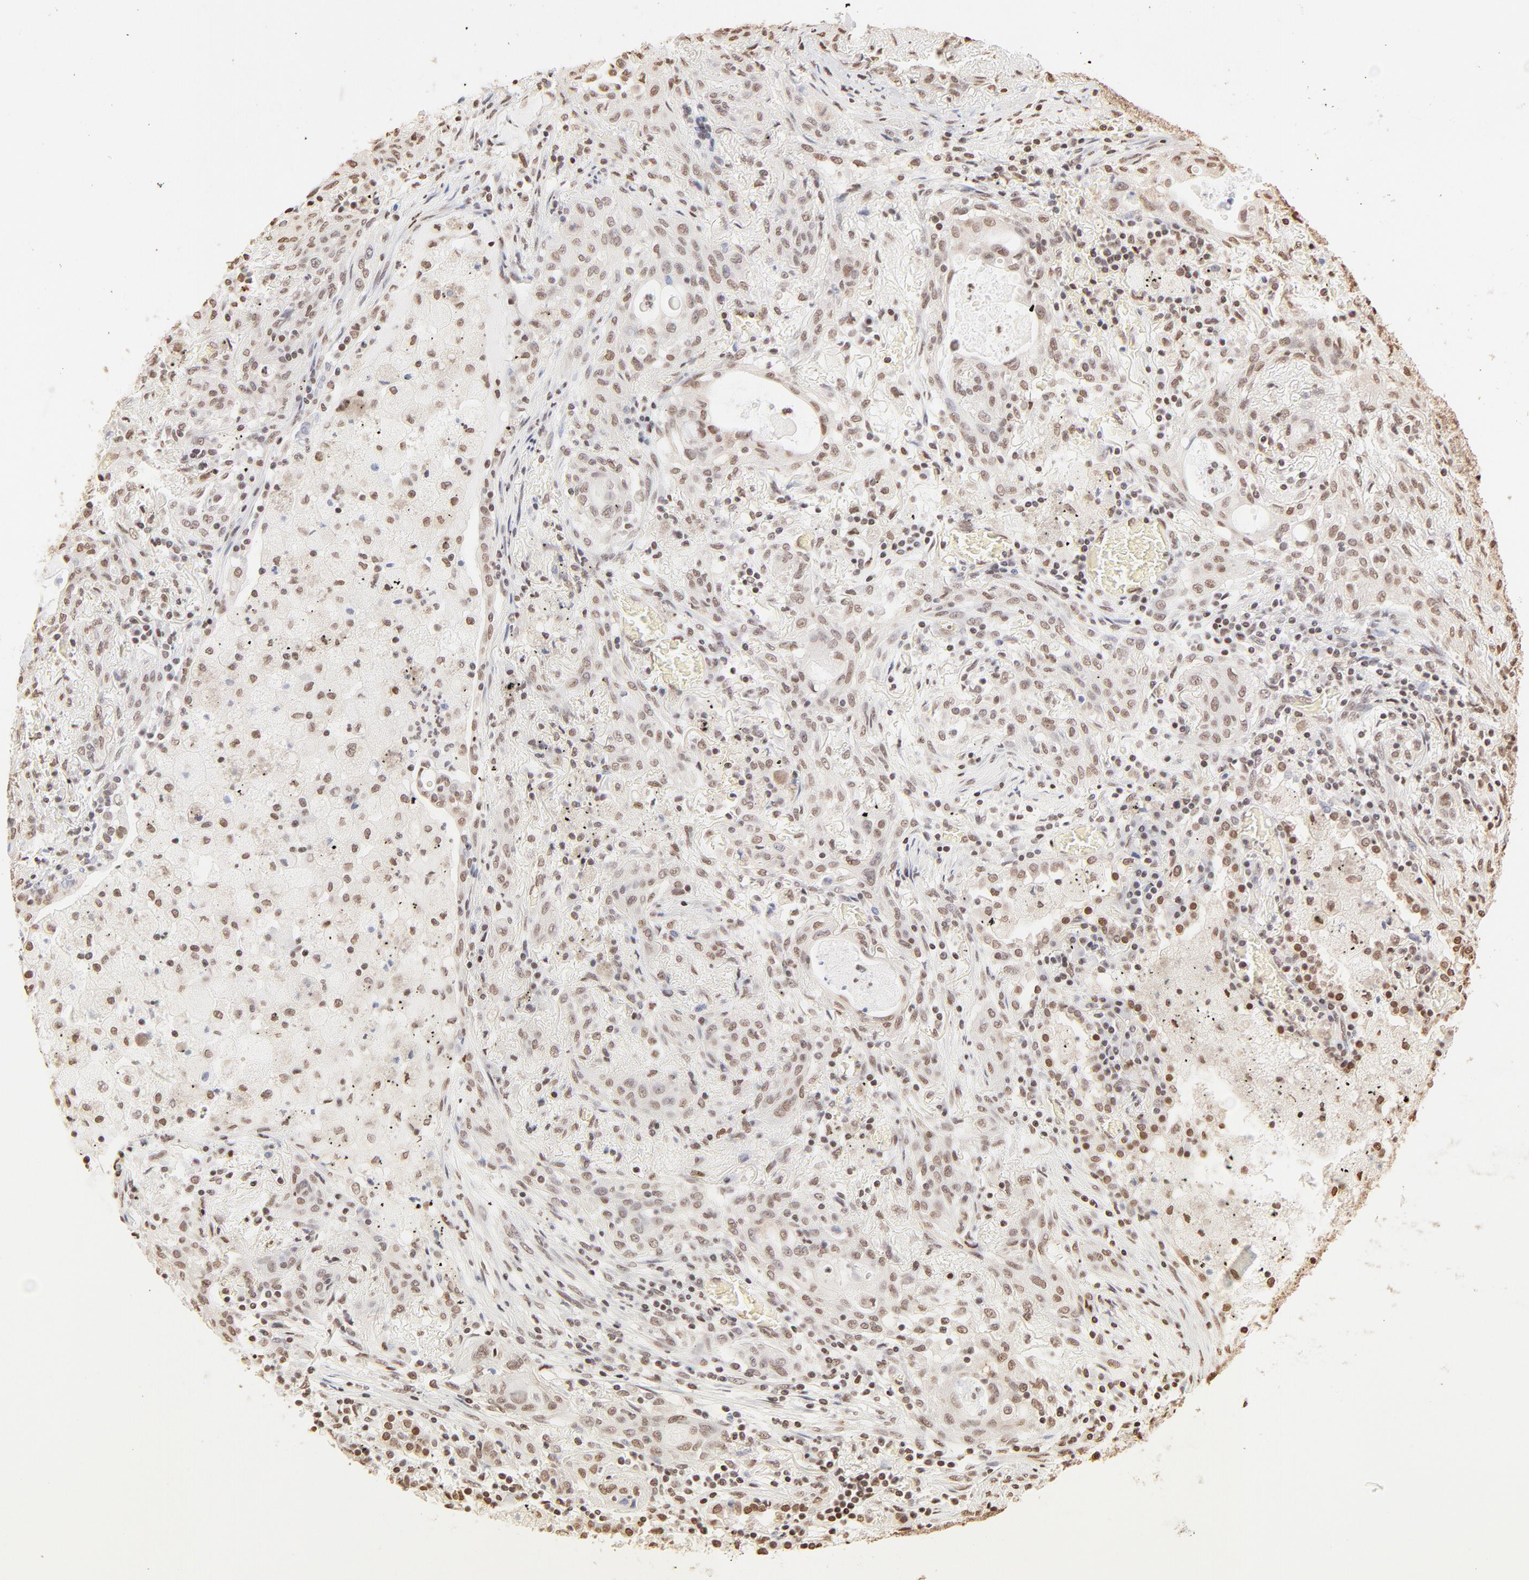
{"staining": {"intensity": "moderate", "quantity": ">75%", "location": "cytoplasmic/membranous,nuclear"}, "tissue": "lung cancer", "cell_type": "Tumor cells", "image_type": "cancer", "snomed": [{"axis": "morphology", "description": "Squamous cell carcinoma, NOS"}, {"axis": "topography", "description": "Lung"}], "caption": "Approximately >75% of tumor cells in squamous cell carcinoma (lung) display moderate cytoplasmic/membranous and nuclear protein expression as visualized by brown immunohistochemical staining.", "gene": "ZNF540", "patient": {"sex": "female", "age": 47}}